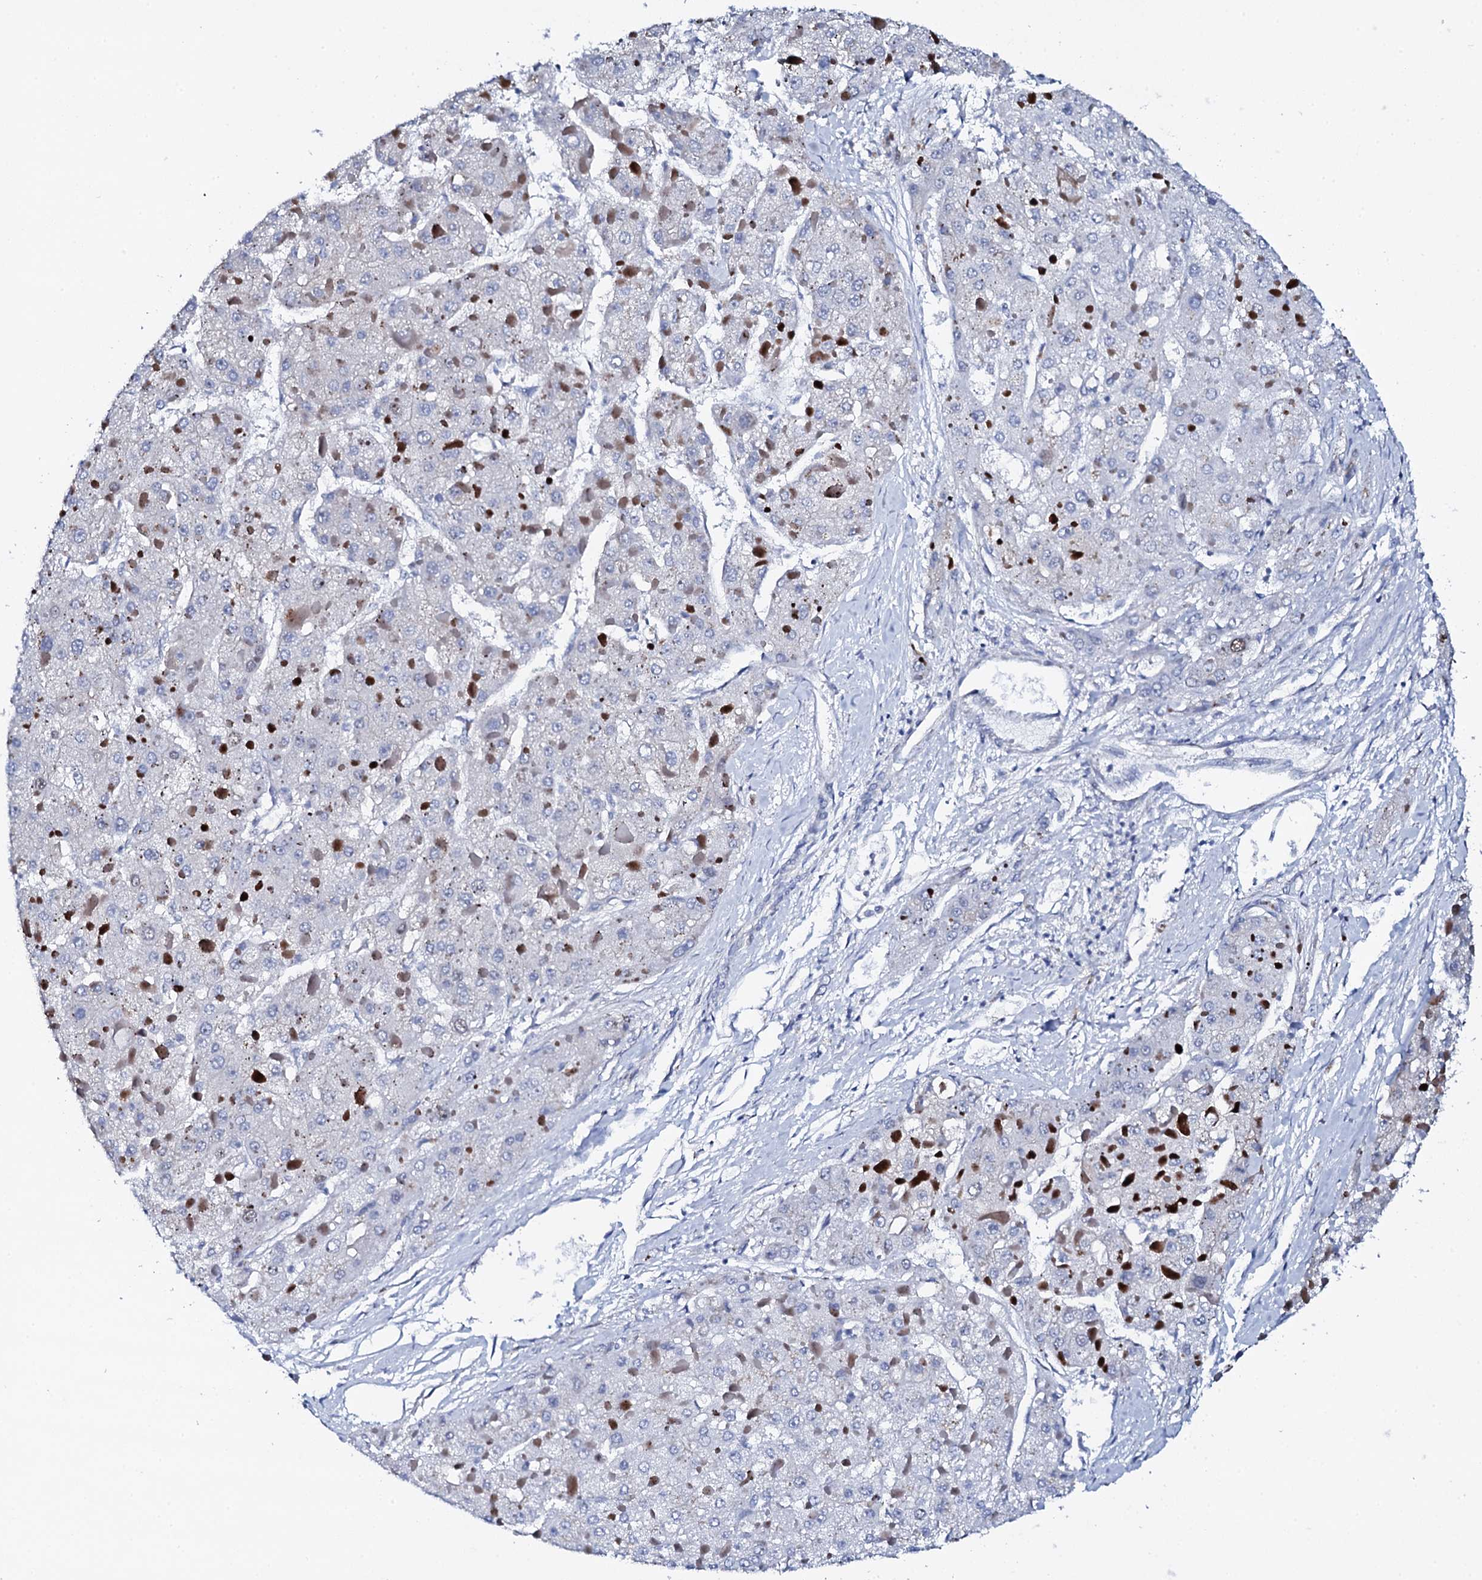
{"staining": {"intensity": "negative", "quantity": "none", "location": "none"}, "tissue": "liver cancer", "cell_type": "Tumor cells", "image_type": "cancer", "snomed": [{"axis": "morphology", "description": "Carcinoma, Hepatocellular, NOS"}, {"axis": "topography", "description": "Liver"}], "caption": "Liver cancer was stained to show a protein in brown. There is no significant positivity in tumor cells.", "gene": "NUDT13", "patient": {"sex": "female", "age": 73}}